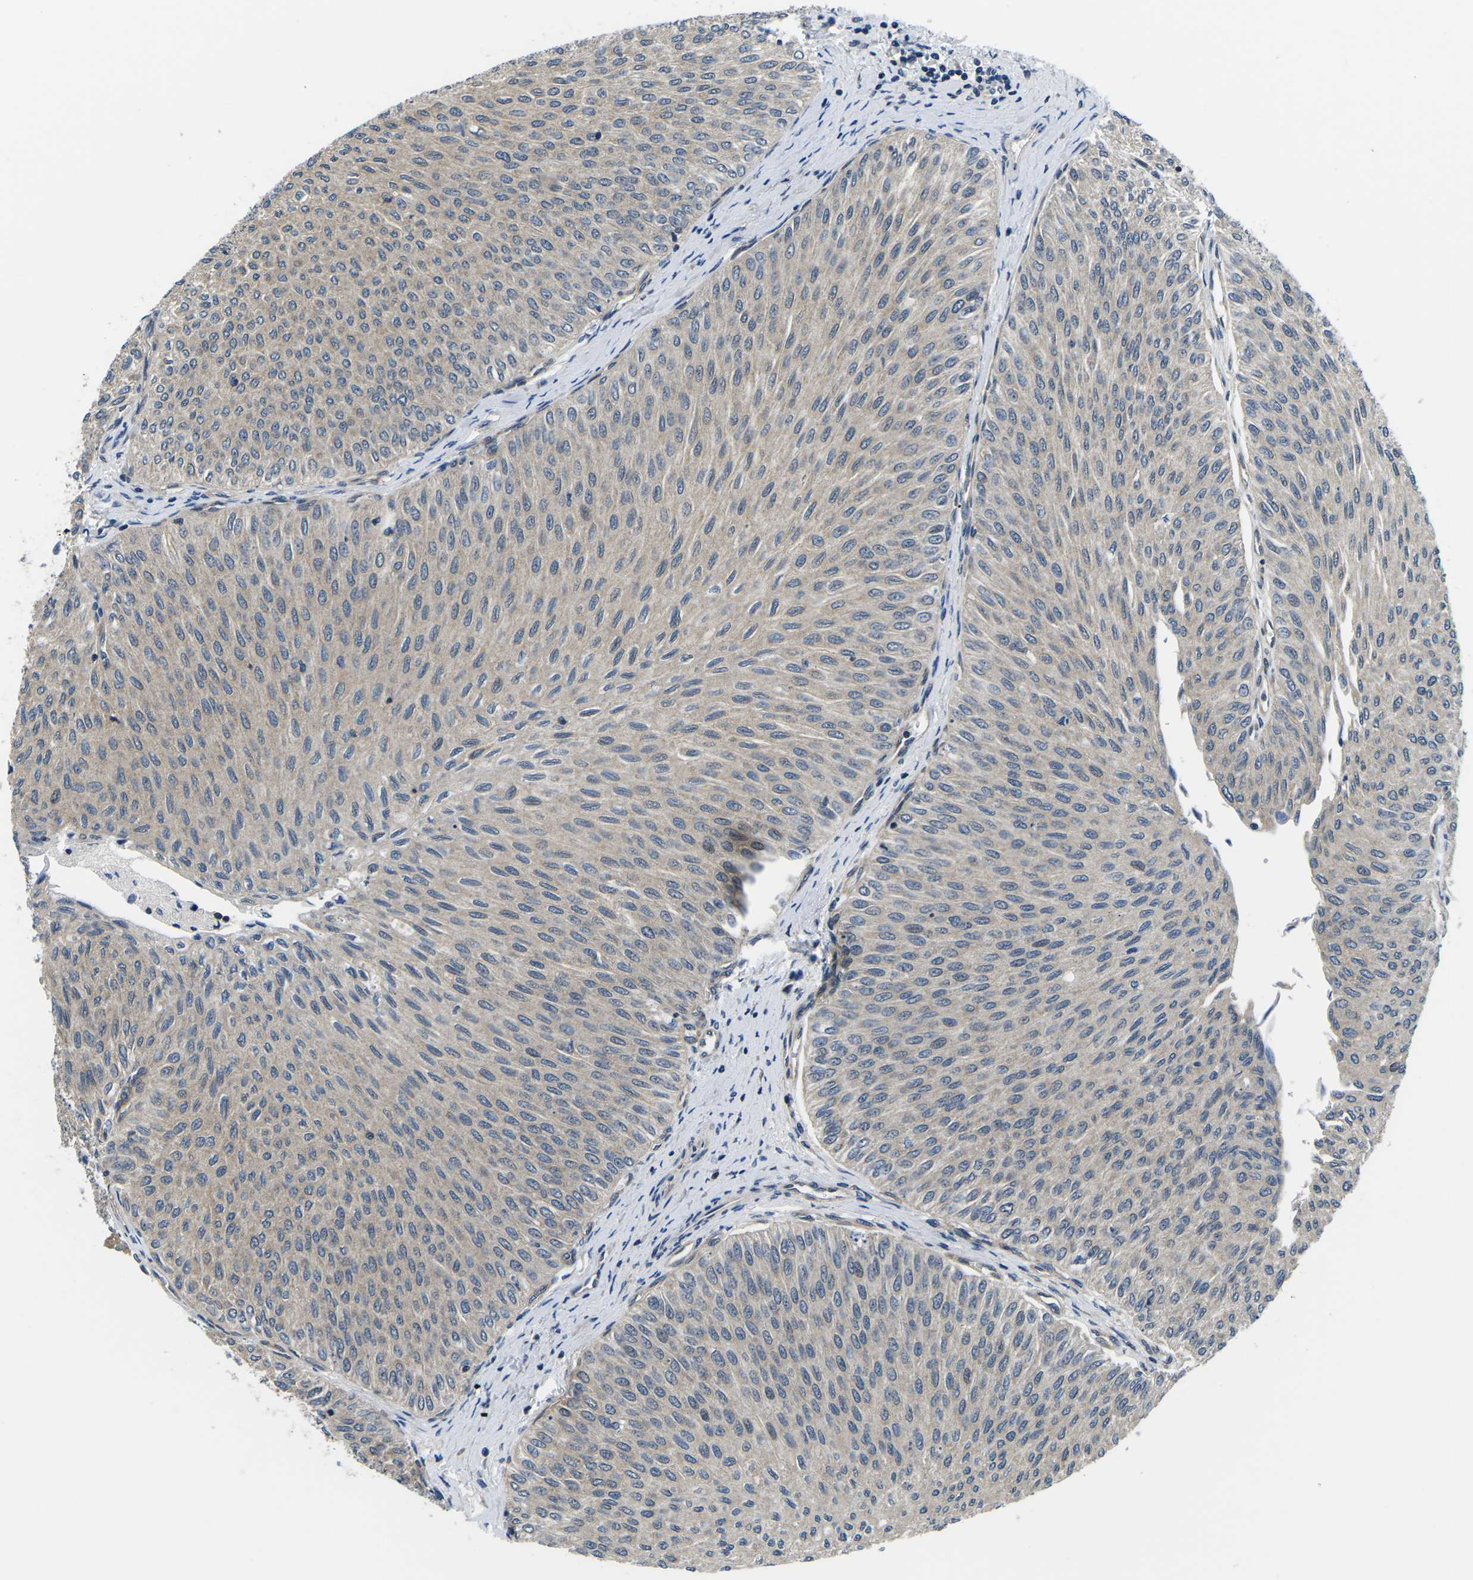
{"staining": {"intensity": "weak", "quantity": ">75%", "location": "cytoplasmic/membranous"}, "tissue": "urothelial cancer", "cell_type": "Tumor cells", "image_type": "cancer", "snomed": [{"axis": "morphology", "description": "Urothelial carcinoma, Low grade"}, {"axis": "topography", "description": "Urinary bladder"}], "caption": "Human urothelial cancer stained with a protein marker displays weak staining in tumor cells.", "gene": "GSK3B", "patient": {"sex": "male", "age": 78}}